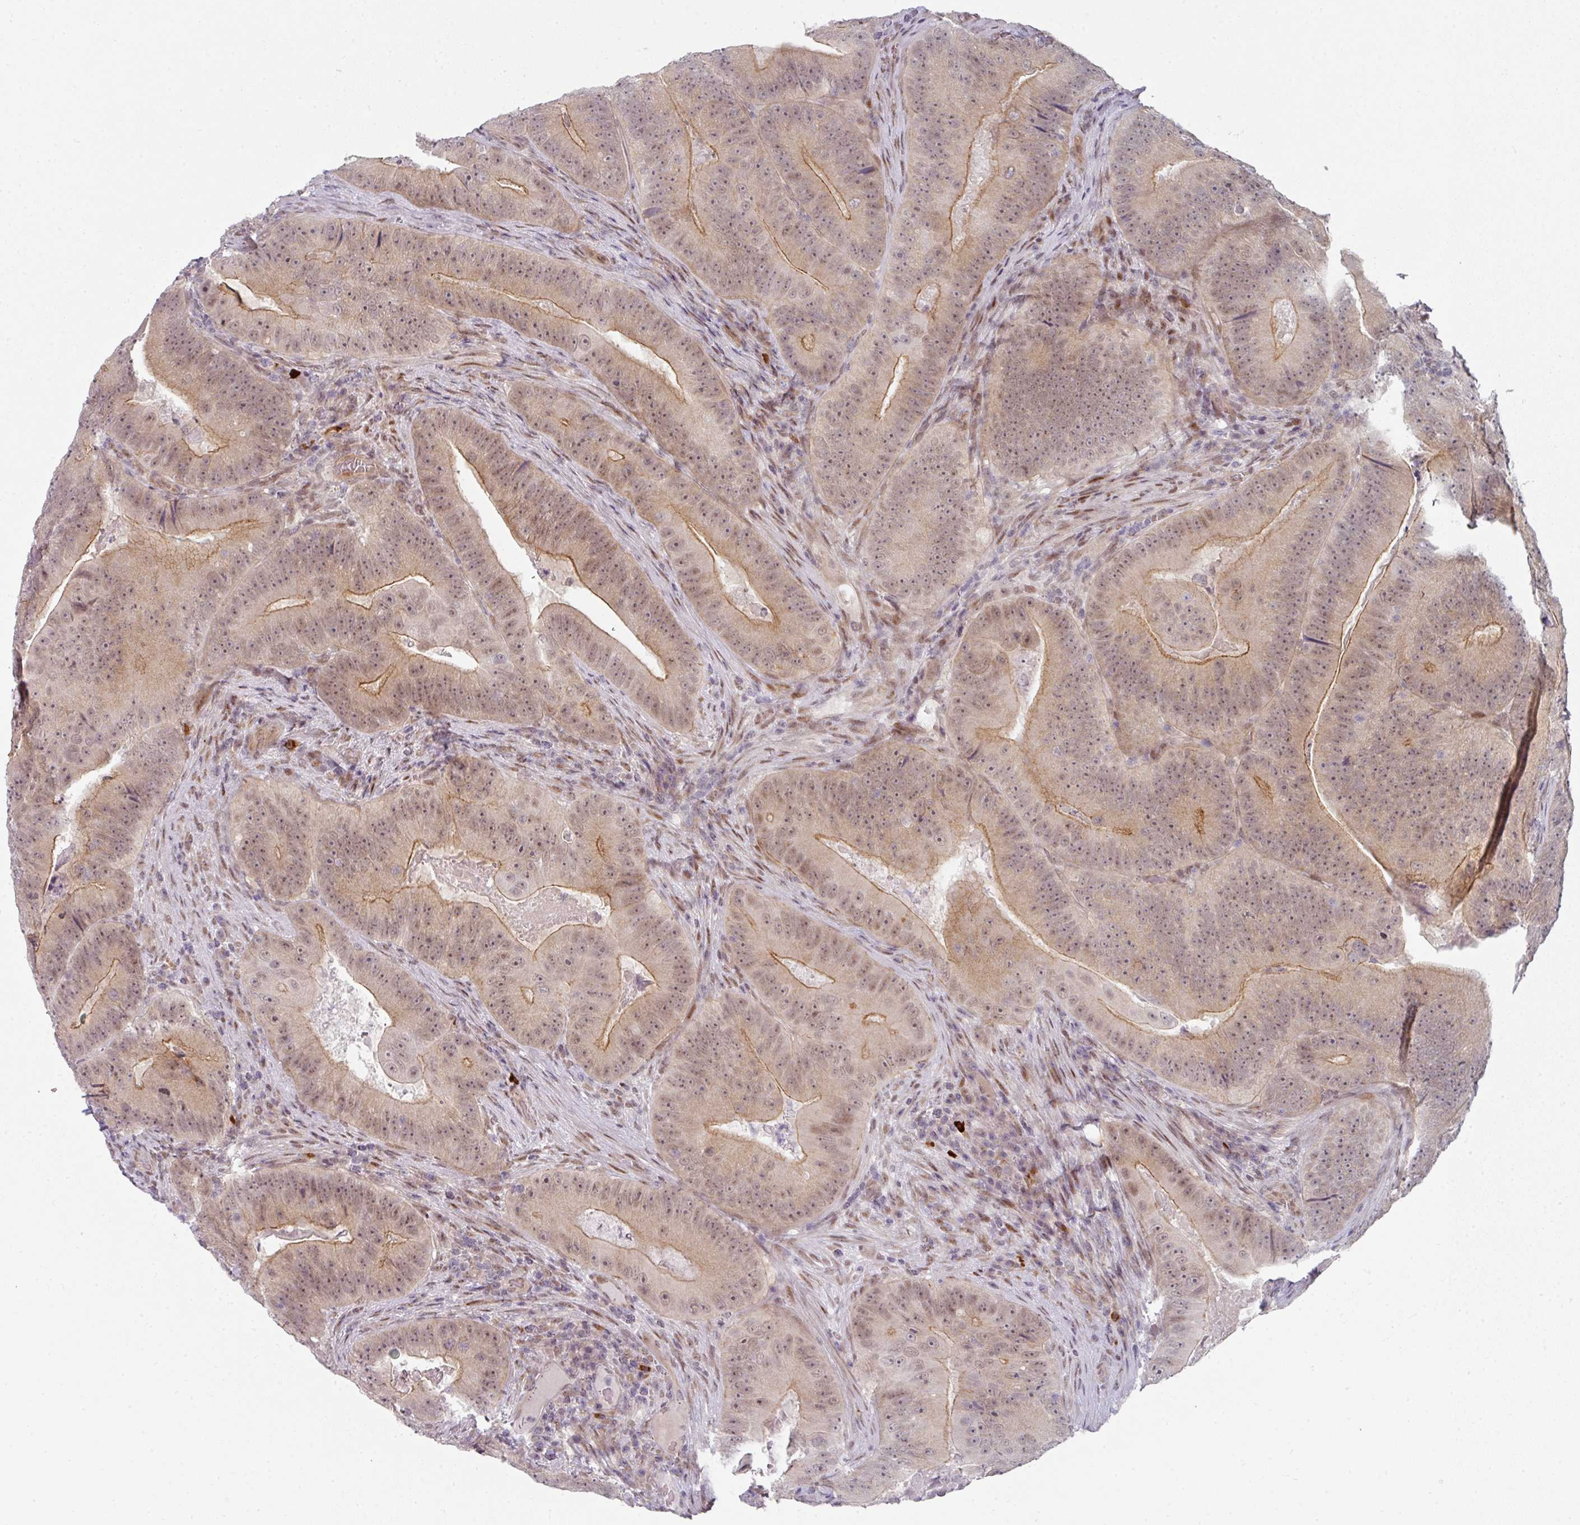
{"staining": {"intensity": "moderate", "quantity": "25%-75%", "location": "cytoplasmic/membranous,nuclear"}, "tissue": "colorectal cancer", "cell_type": "Tumor cells", "image_type": "cancer", "snomed": [{"axis": "morphology", "description": "Adenocarcinoma, NOS"}, {"axis": "topography", "description": "Colon"}], "caption": "Brown immunohistochemical staining in human adenocarcinoma (colorectal) exhibits moderate cytoplasmic/membranous and nuclear positivity in approximately 25%-75% of tumor cells.", "gene": "TMCC1", "patient": {"sex": "female", "age": 86}}